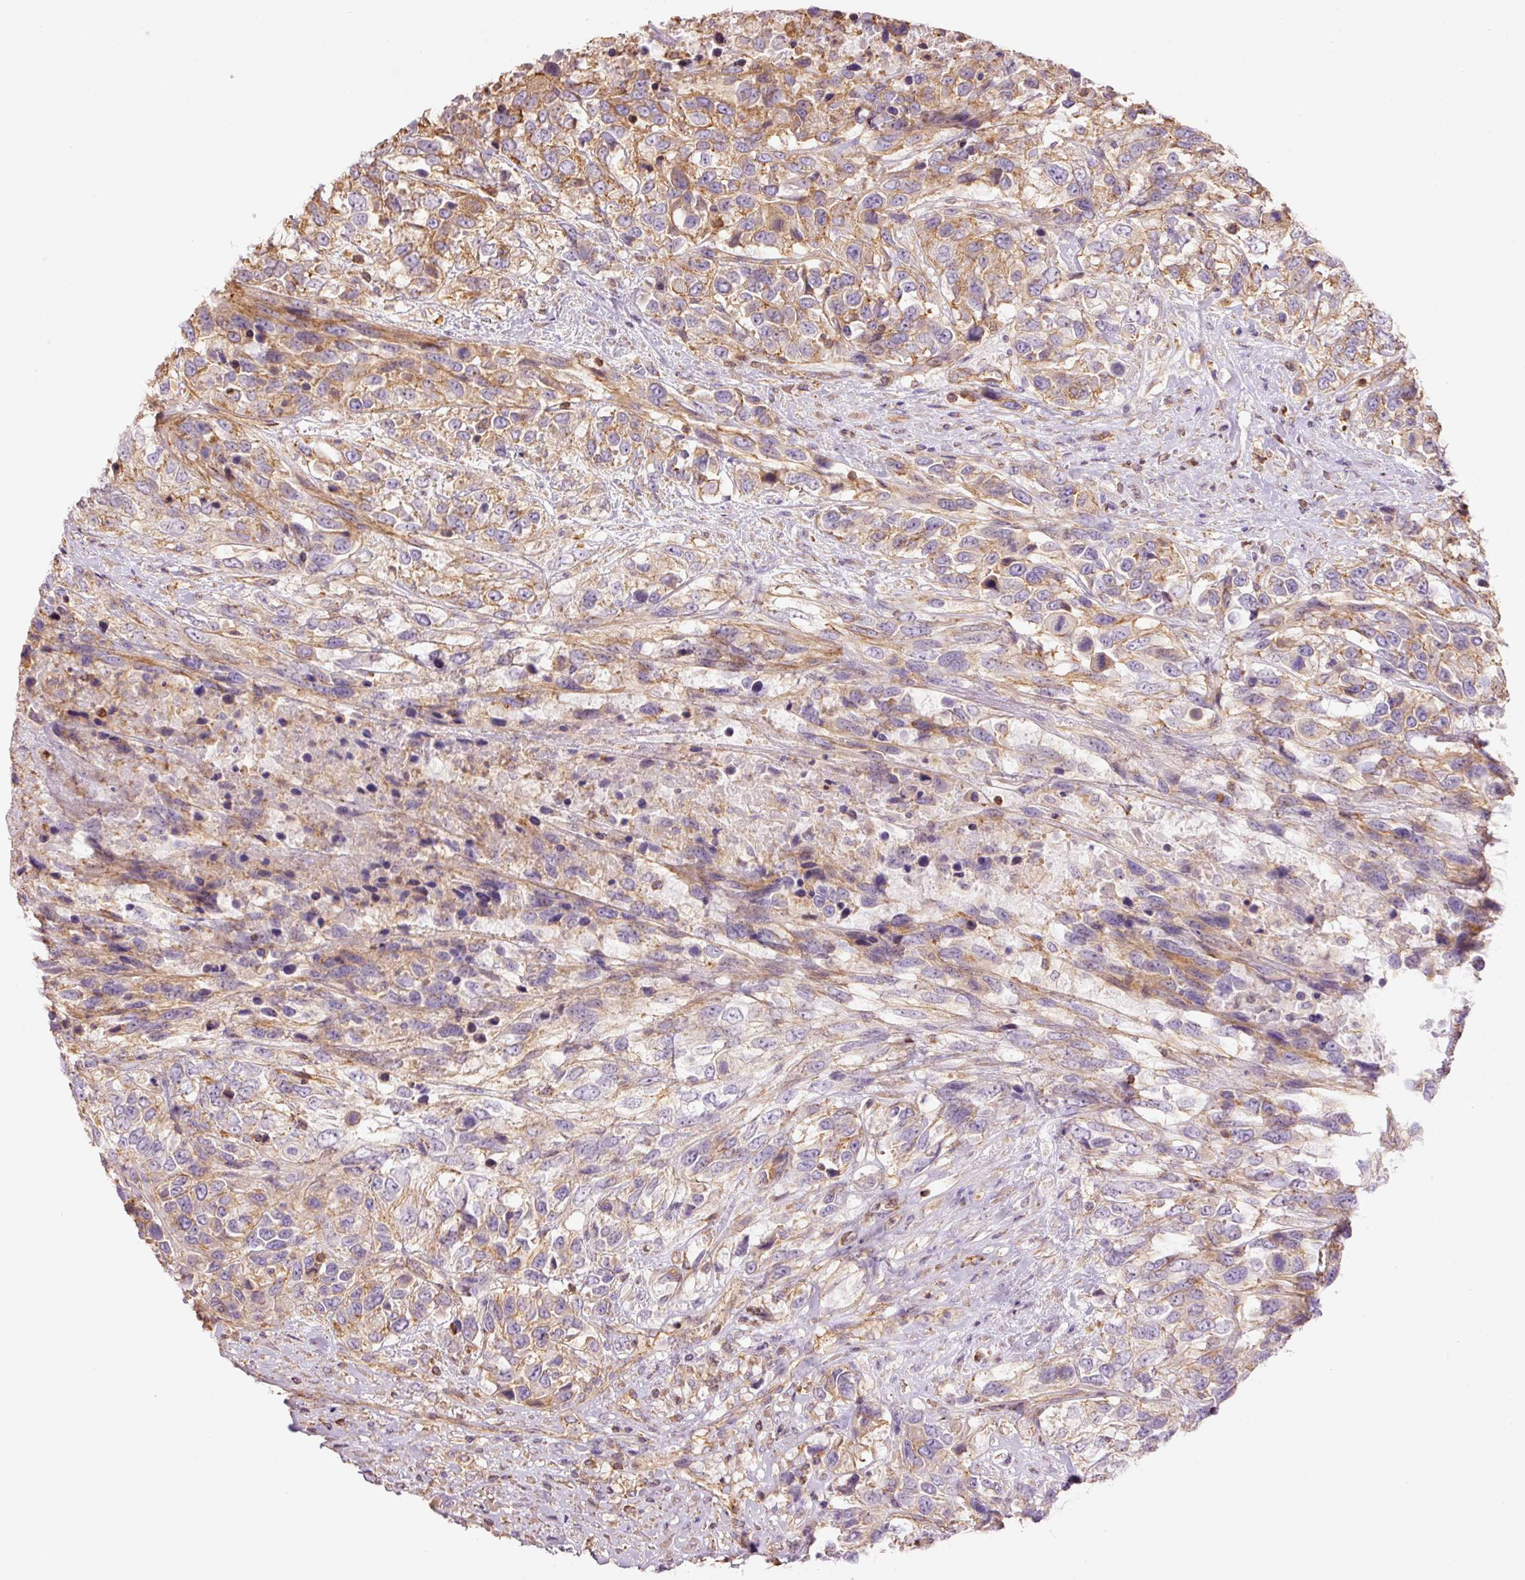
{"staining": {"intensity": "moderate", "quantity": "25%-75%", "location": "cytoplasmic/membranous"}, "tissue": "urothelial cancer", "cell_type": "Tumor cells", "image_type": "cancer", "snomed": [{"axis": "morphology", "description": "Urothelial carcinoma, High grade"}, {"axis": "topography", "description": "Urinary bladder"}], "caption": "Urothelial cancer was stained to show a protein in brown. There is medium levels of moderate cytoplasmic/membranous positivity in approximately 25%-75% of tumor cells. (Stains: DAB (3,3'-diaminobenzidine) in brown, nuclei in blue, Microscopy: brightfield microscopy at high magnification).", "gene": "PPP1R1B", "patient": {"sex": "female", "age": 70}}